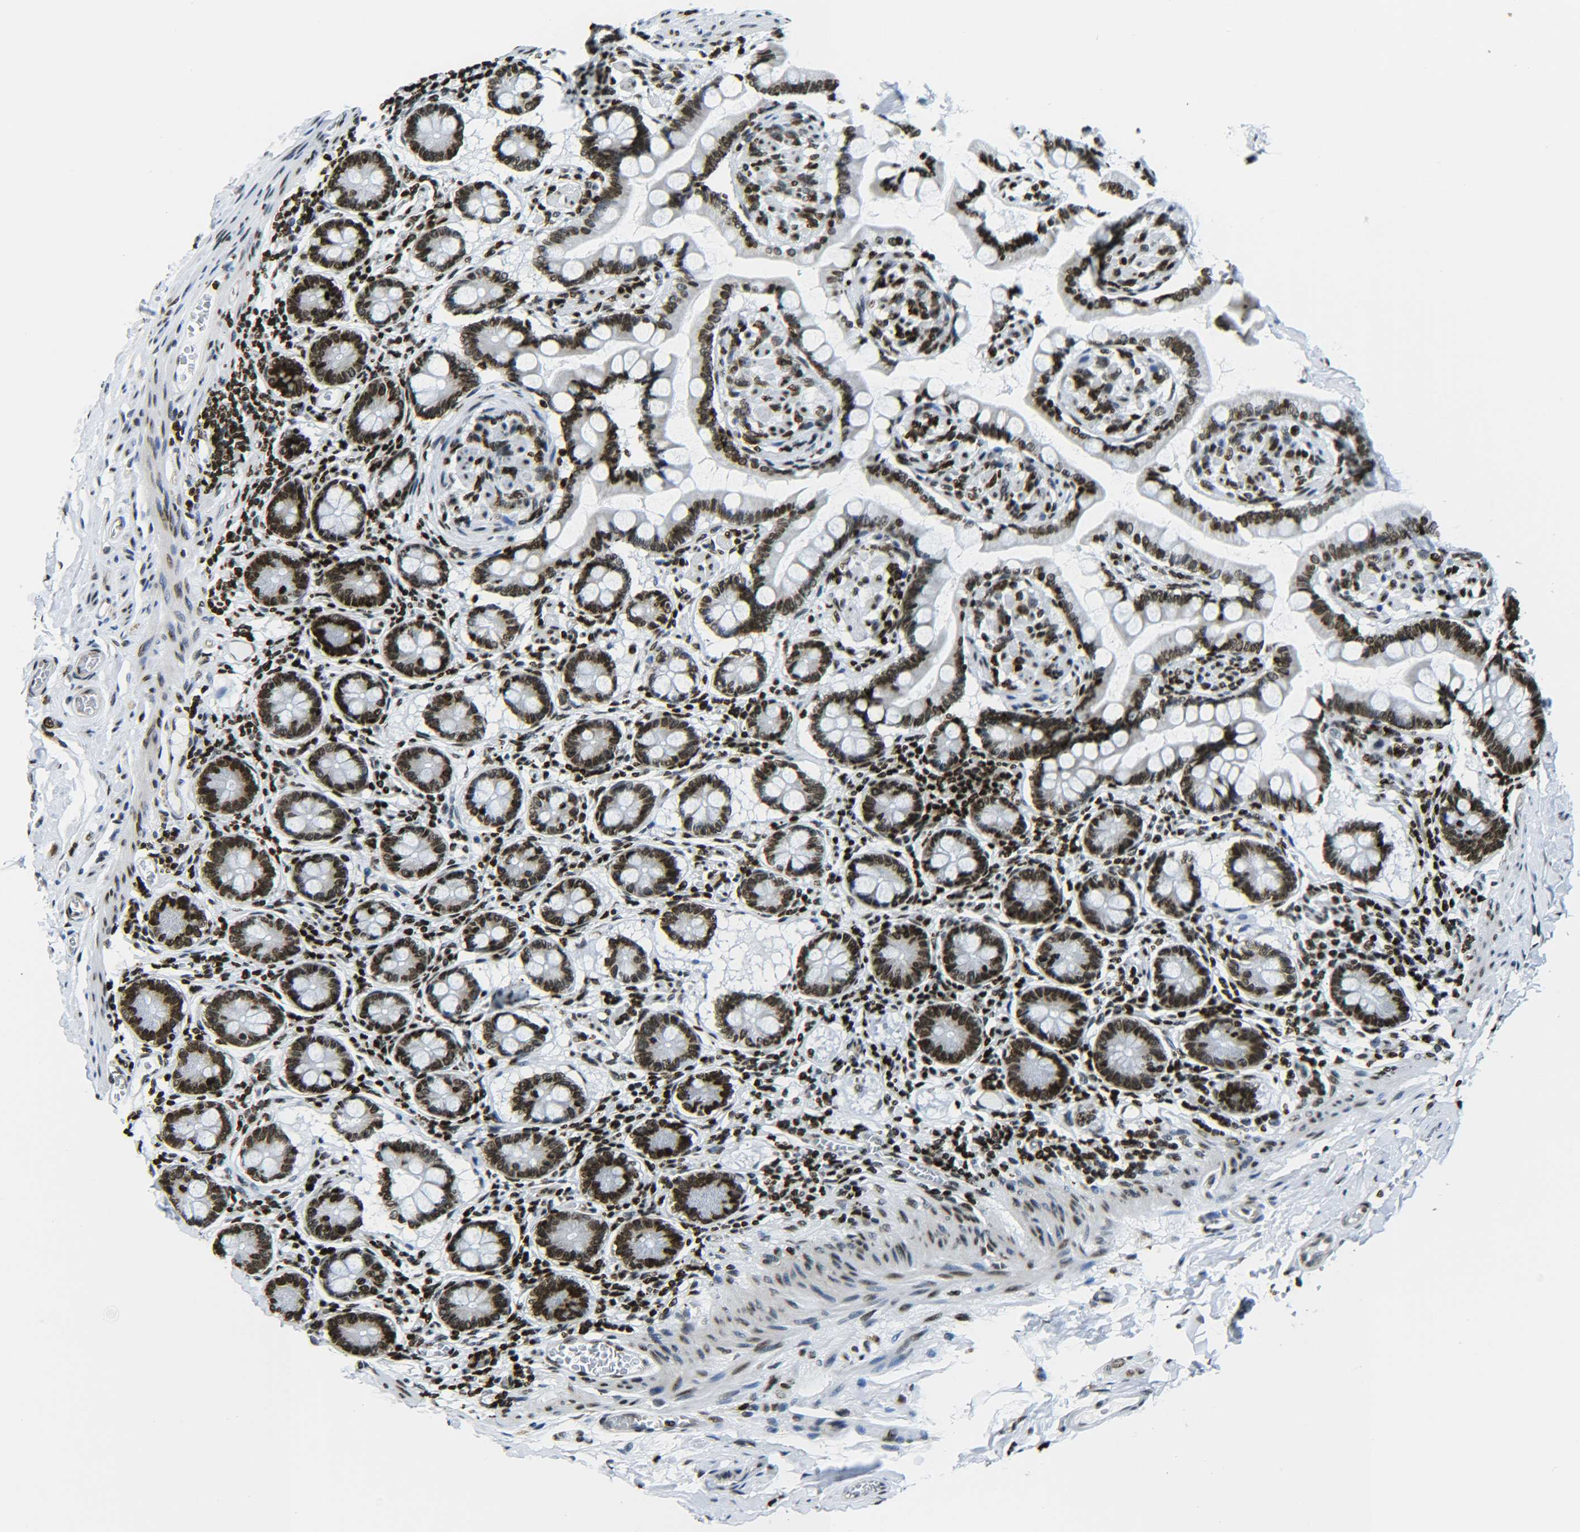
{"staining": {"intensity": "strong", "quantity": ">75%", "location": "nuclear"}, "tissue": "small intestine", "cell_type": "Glandular cells", "image_type": "normal", "snomed": [{"axis": "morphology", "description": "Normal tissue, NOS"}, {"axis": "topography", "description": "Small intestine"}], "caption": "Small intestine stained with a brown dye reveals strong nuclear positive staining in approximately >75% of glandular cells.", "gene": "H2AX", "patient": {"sex": "male", "age": 41}}